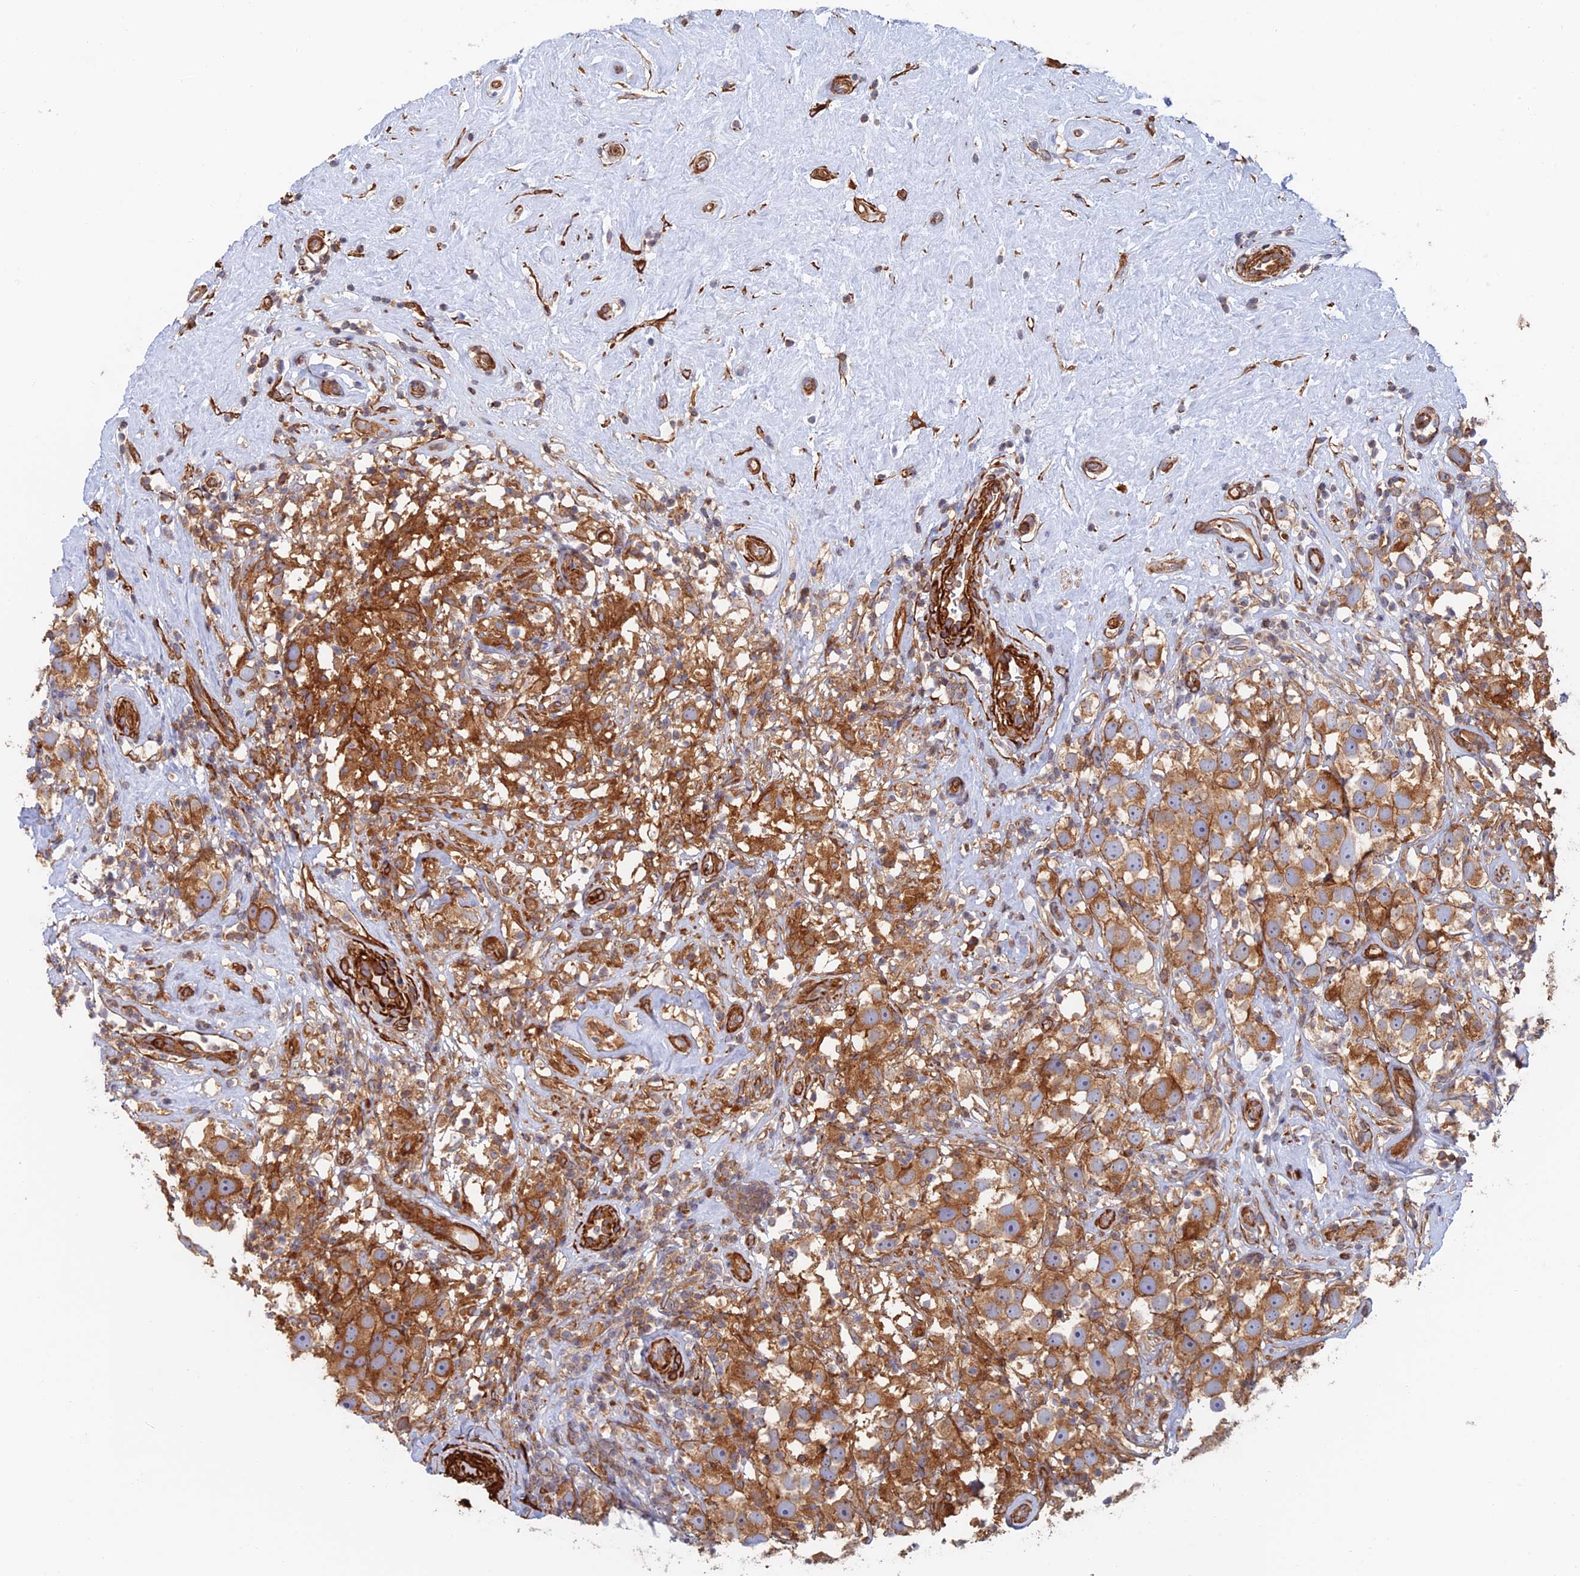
{"staining": {"intensity": "strong", "quantity": ">75%", "location": "cytoplasmic/membranous"}, "tissue": "testis cancer", "cell_type": "Tumor cells", "image_type": "cancer", "snomed": [{"axis": "morphology", "description": "Seminoma, NOS"}, {"axis": "topography", "description": "Testis"}], "caption": "An immunohistochemistry (IHC) photomicrograph of tumor tissue is shown. Protein staining in brown highlights strong cytoplasmic/membranous positivity in seminoma (testis) within tumor cells. (IHC, brightfield microscopy, high magnification).", "gene": "PAK4", "patient": {"sex": "male", "age": 49}}